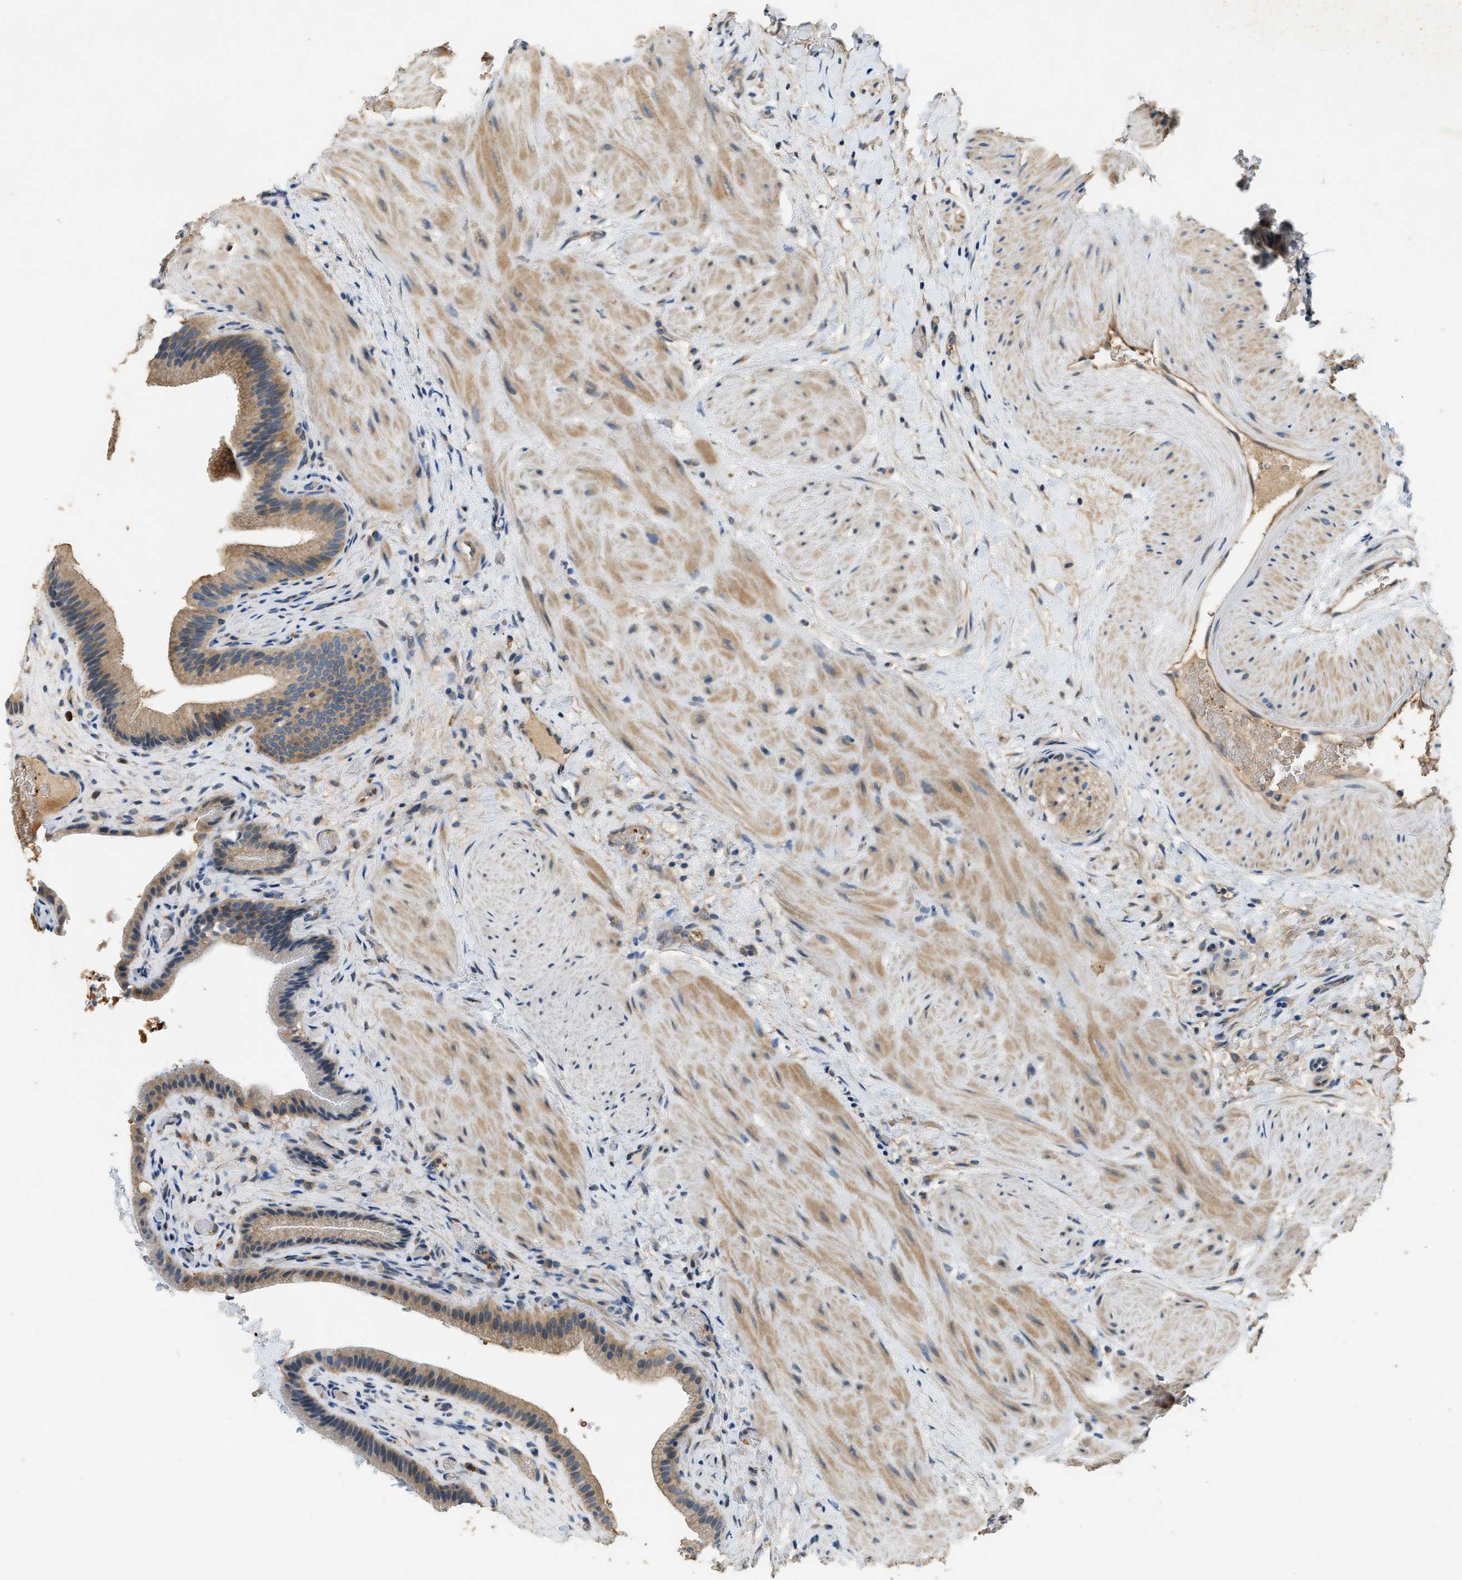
{"staining": {"intensity": "moderate", "quantity": ">75%", "location": "cytoplasmic/membranous"}, "tissue": "gallbladder", "cell_type": "Glandular cells", "image_type": "normal", "snomed": [{"axis": "morphology", "description": "Normal tissue, NOS"}, {"axis": "topography", "description": "Gallbladder"}], "caption": "Unremarkable gallbladder displays moderate cytoplasmic/membranous staining in about >75% of glandular cells (DAB IHC with brightfield microscopy, high magnification)..", "gene": "CFLAR", "patient": {"sex": "male", "age": 49}}